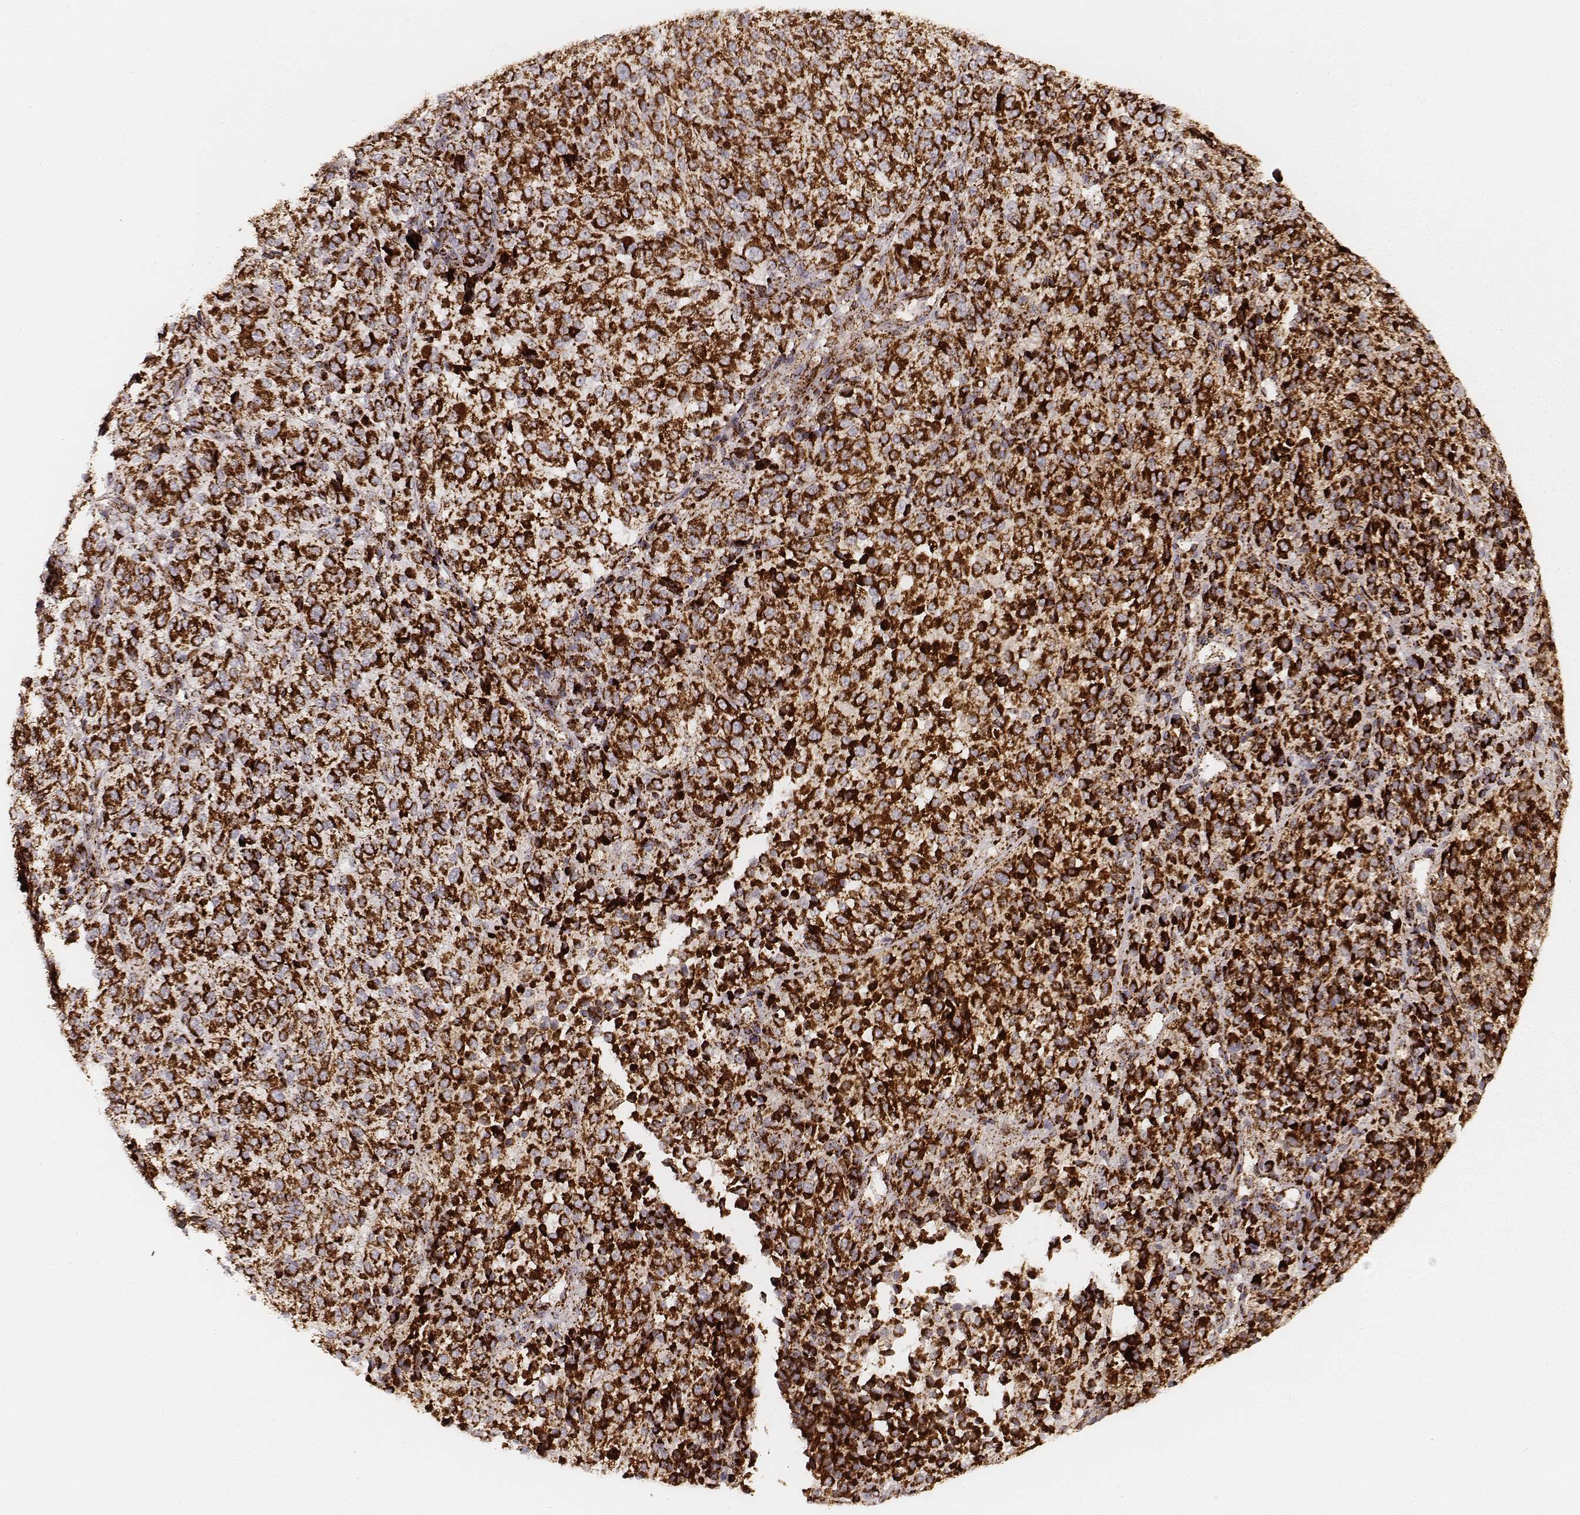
{"staining": {"intensity": "strong", "quantity": ">75%", "location": "cytoplasmic/membranous"}, "tissue": "melanoma", "cell_type": "Tumor cells", "image_type": "cancer", "snomed": [{"axis": "morphology", "description": "Malignant melanoma, Metastatic site"}, {"axis": "topography", "description": "Brain"}], "caption": "Brown immunohistochemical staining in melanoma displays strong cytoplasmic/membranous expression in approximately >75% of tumor cells.", "gene": "CS", "patient": {"sex": "female", "age": 56}}